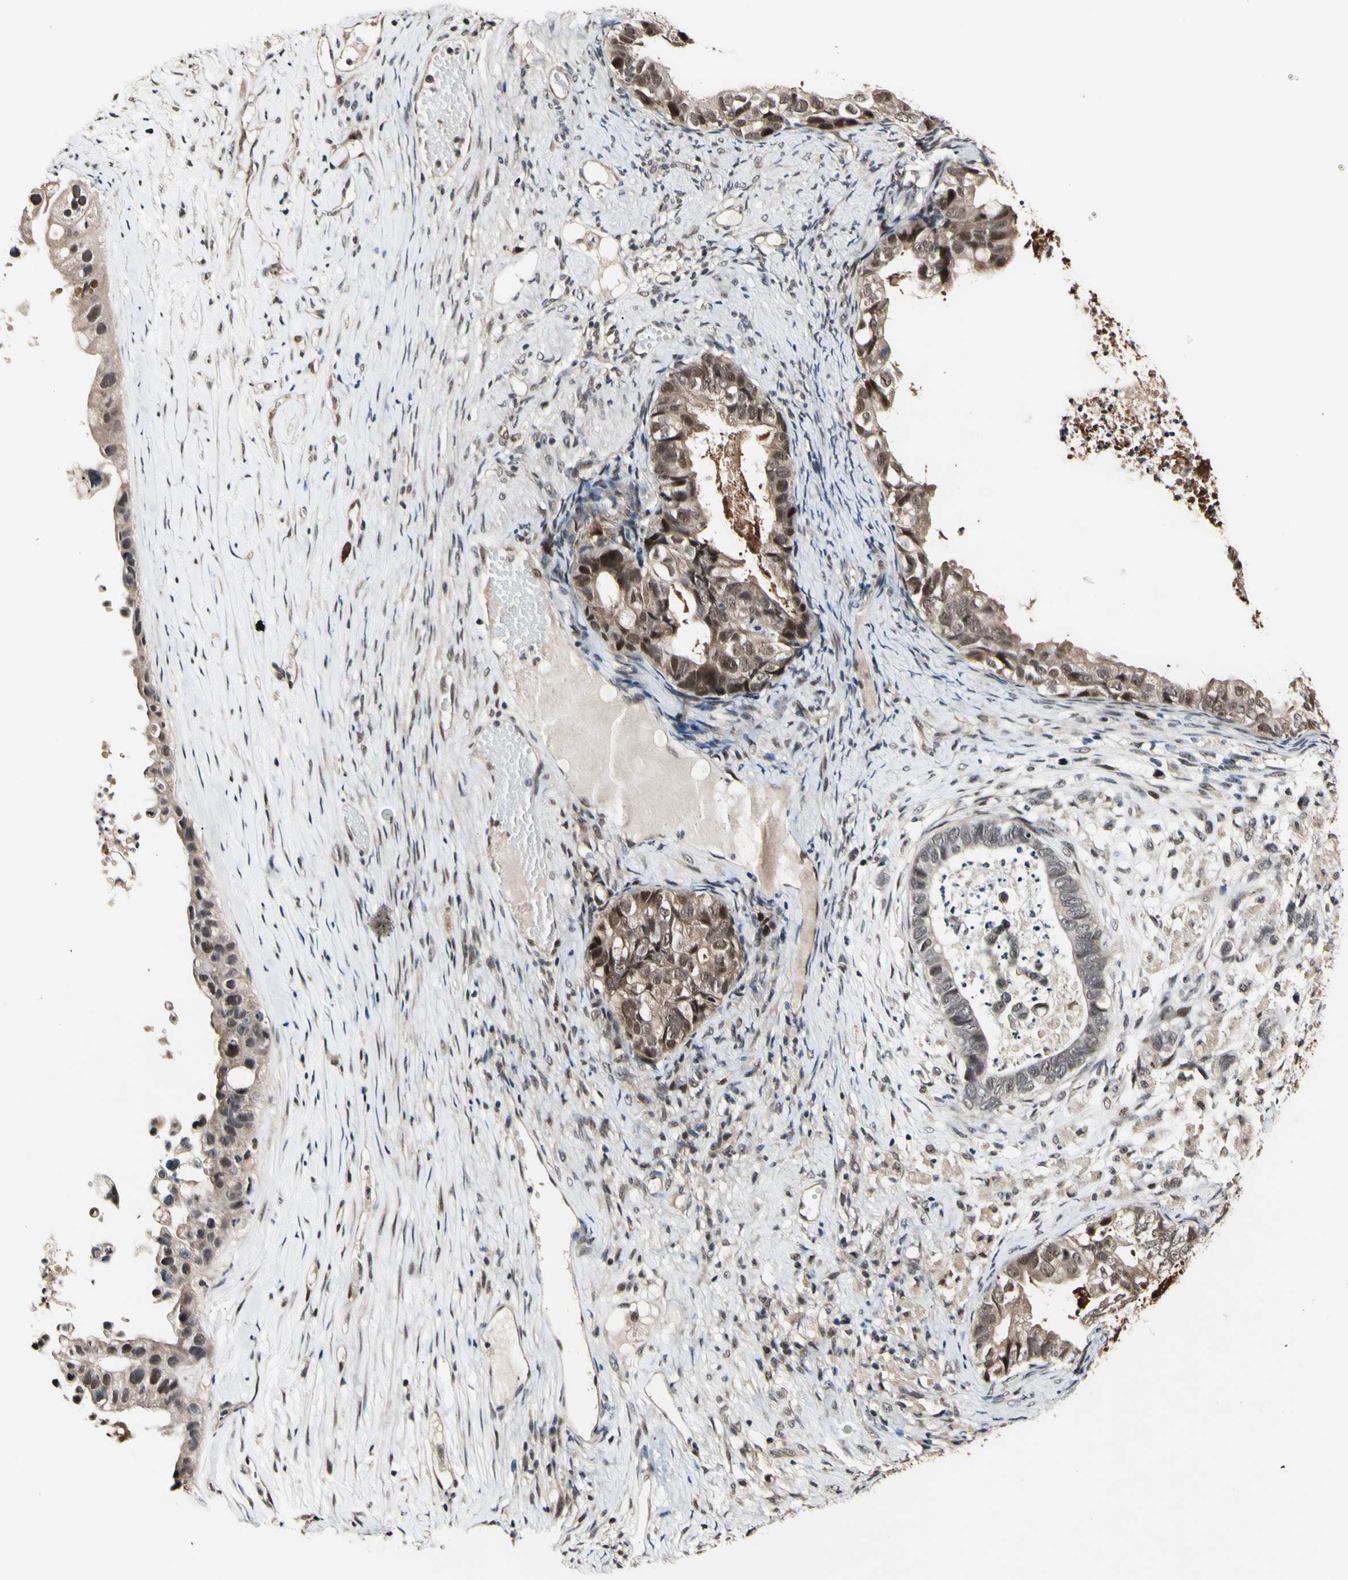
{"staining": {"intensity": "weak", "quantity": ">75%", "location": "cytoplasmic/membranous,nuclear"}, "tissue": "ovarian cancer", "cell_type": "Tumor cells", "image_type": "cancer", "snomed": [{"axis": "morphology", "description": "Cystadenocarcinoma, mucinous, NOS"}, {"axis": "topography", "description": "Ovary"}], "caption": "A brown stain labels weak cytoplasmic/membranous and nuclear staining of a protein in mucinous cystadenocarcinoma (ovarian) tumor cells.", "gene": "PSMD10", "patient": {"sex": "female", "age": 80}}